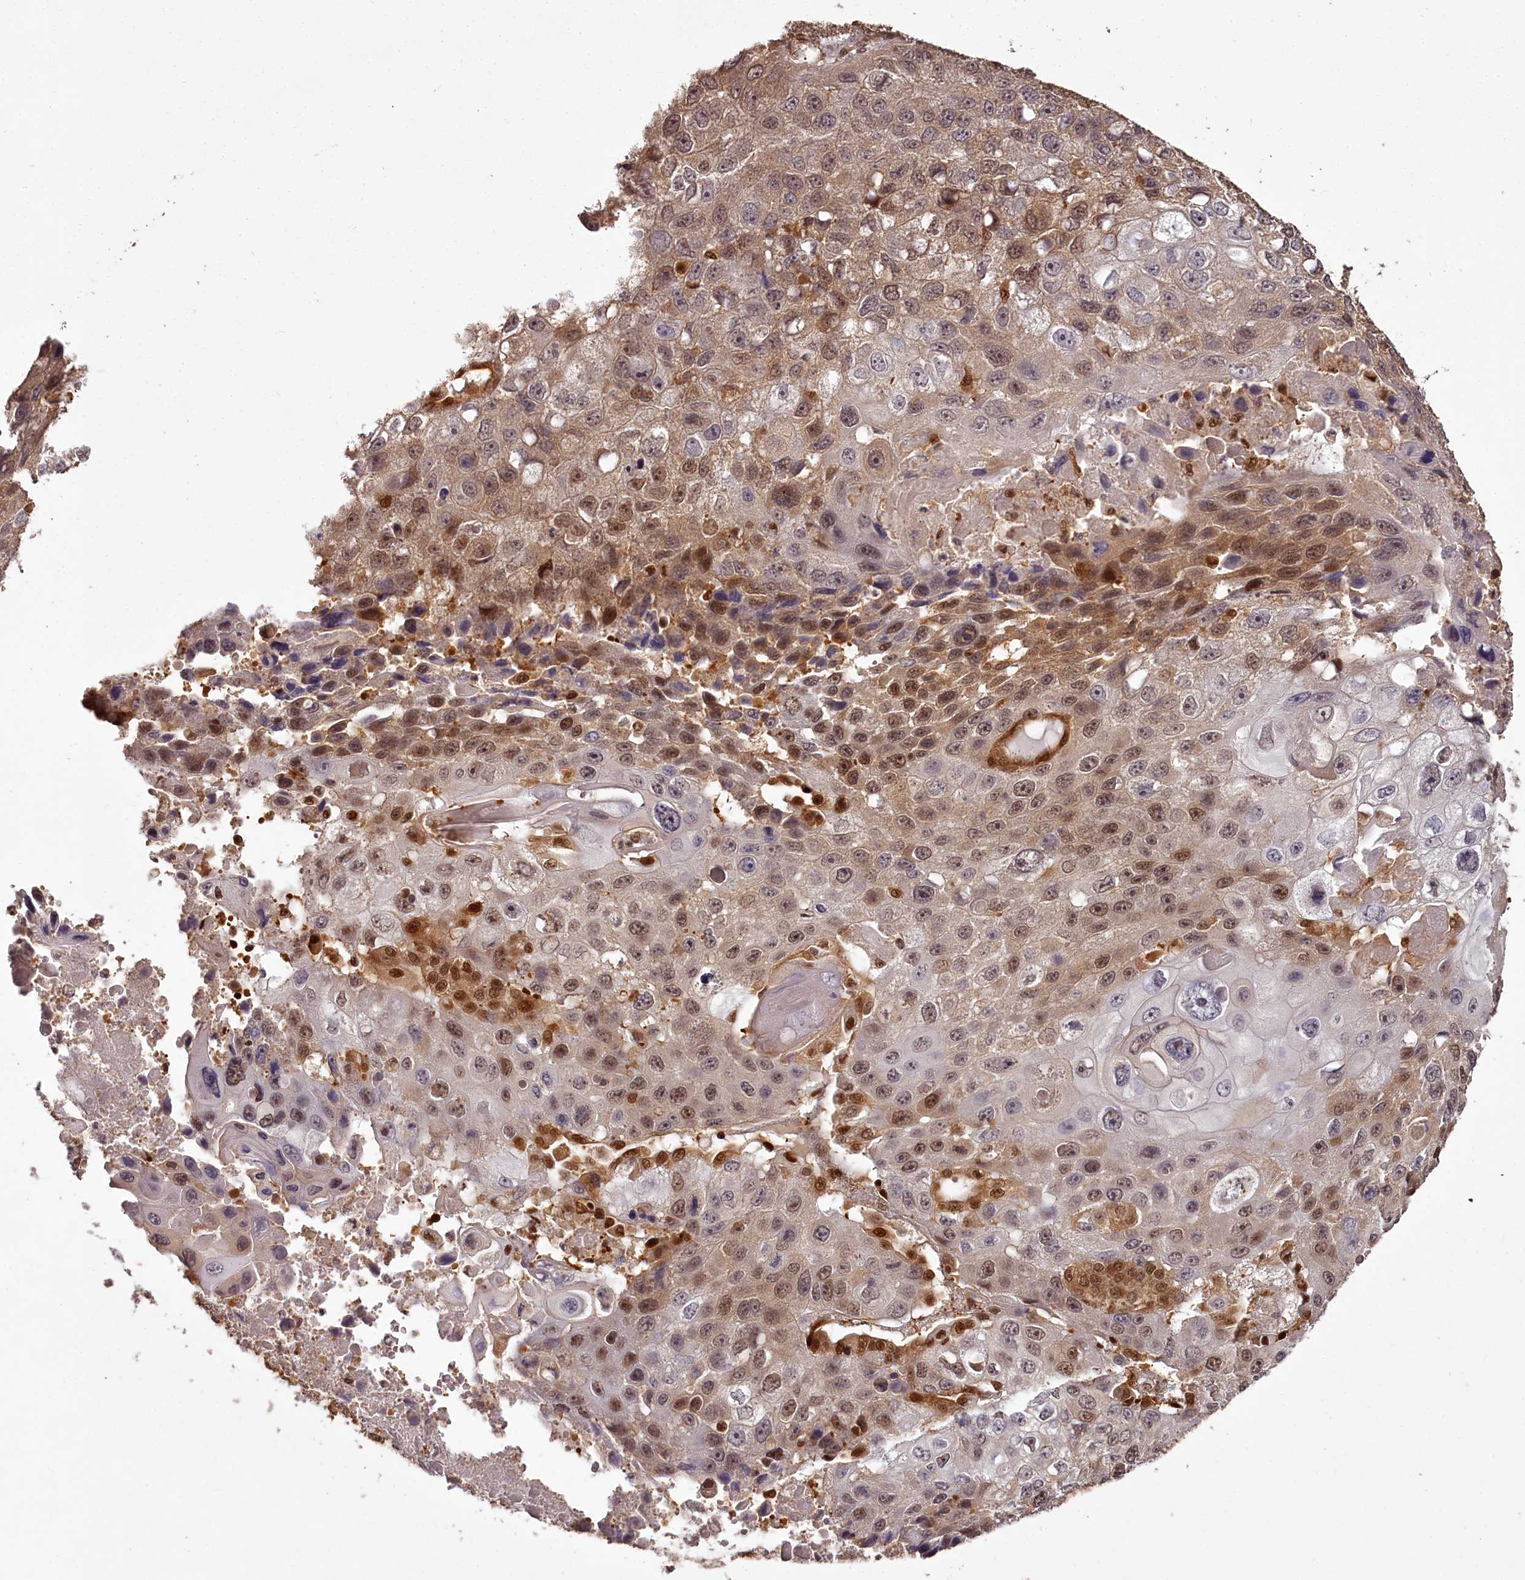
{"staining": {"intensity": "moderate", "quantity": ">75%", "location": "nuclear"}, "tissue": "lung cancer", "cell_type": "Tumor cells", "image_type": "cancer", "snomed": [{"axis": "morphology", "description": "Squamous cell carcinoma, NOS"}, {"axis": "topography", "description": "Lung"}], "caption": "IHC photomicrograph of squamous cell carcinoma (lung) stained for a protein (brown), which exhibits medium levels of moderate nuclear positivity in about >75% of tumor cells.", "gene": "NPRL2", "patient": {"sex": "male", "age": 61}}